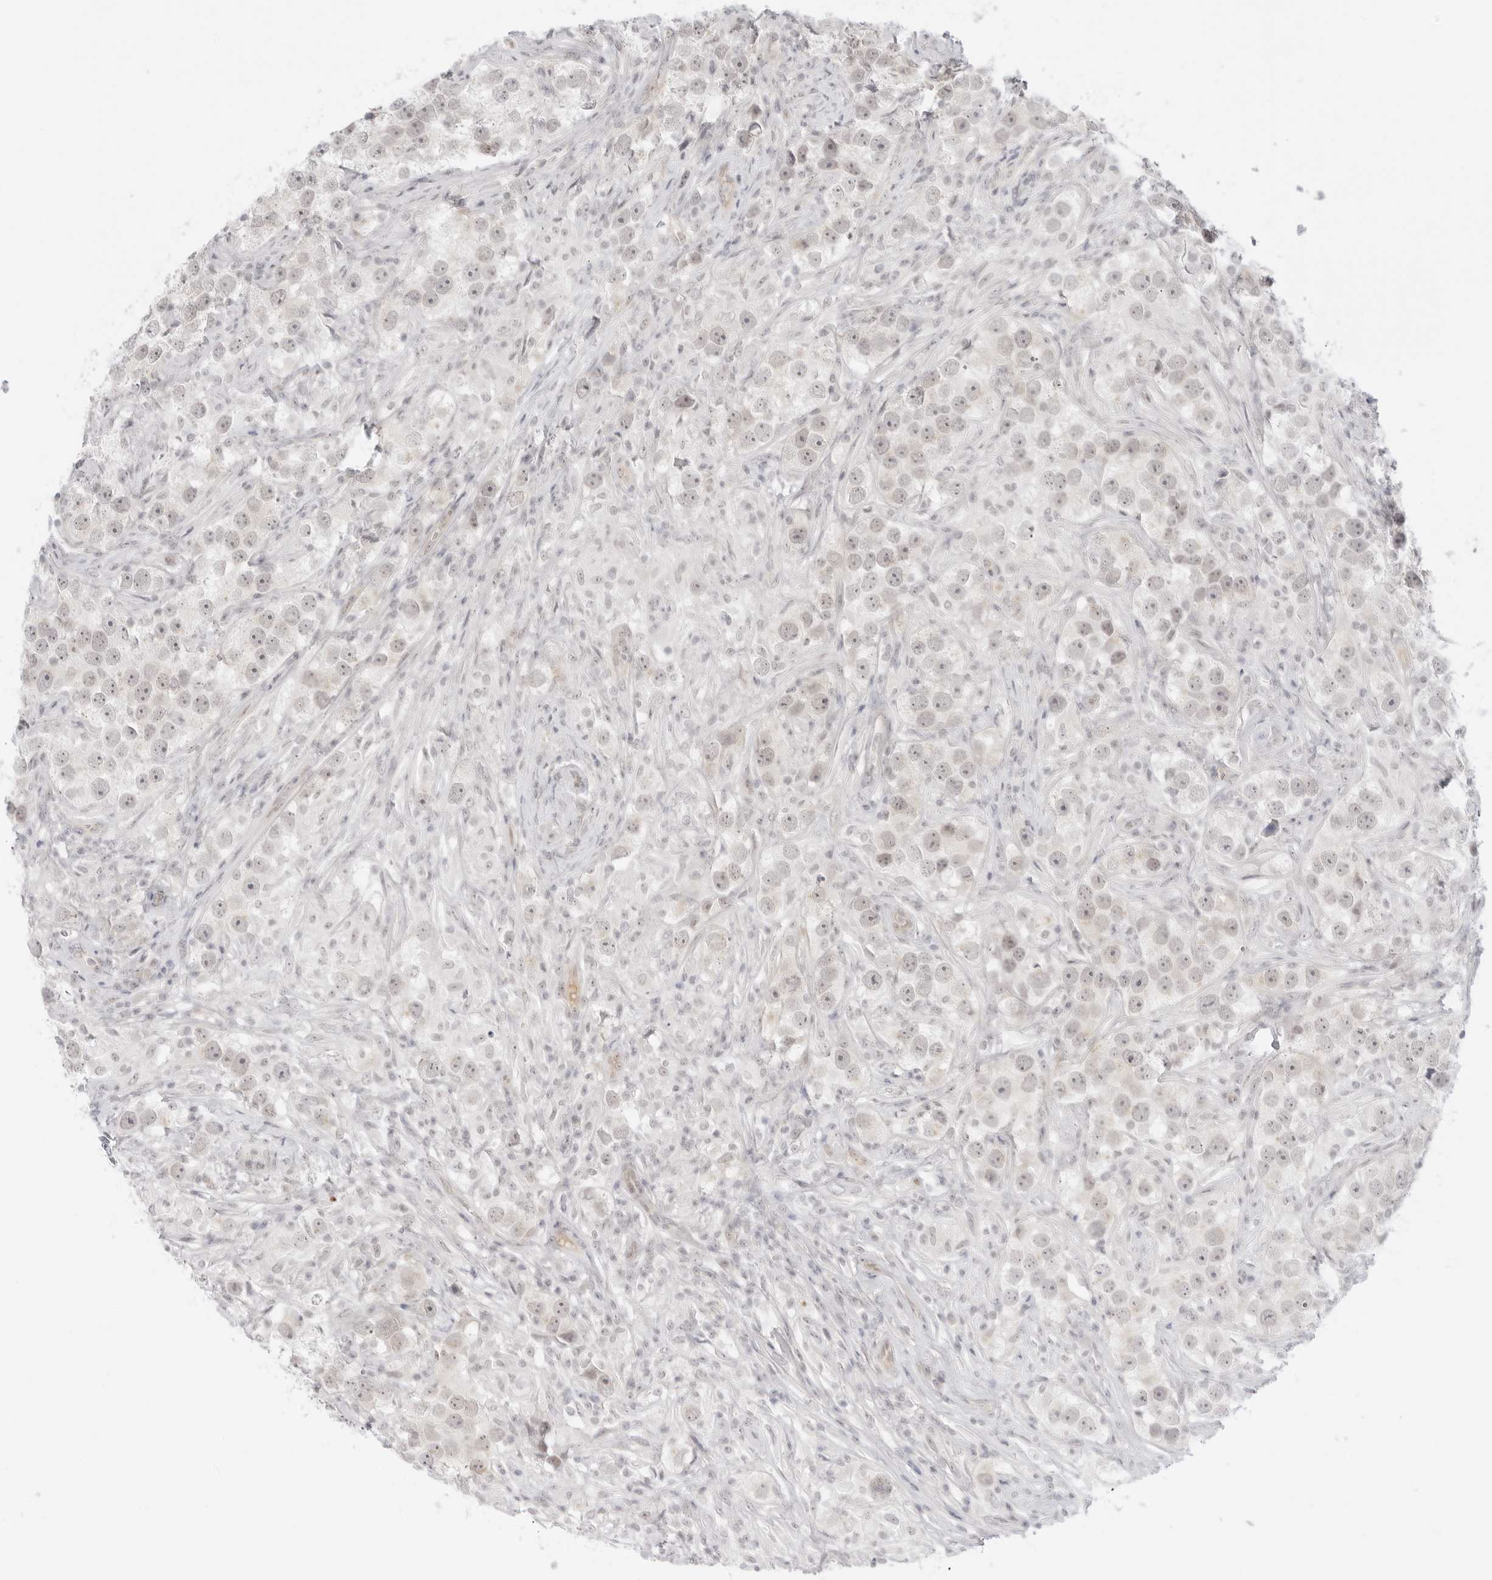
{"staining": {"intensity": "negative", "quantity": "none", "location": "none"}, "tissue": "testis cancer", "cell_type": "Tumor cells", "image_type": "cancer", "snomed": [{"axis": "morphology", "description": "Seminoma, NOS"}, {"axis": "topography", "description": "Testis"}], "caption": "Immunohistochemistry (IHC) image of human testis cancer (seminoma) stained for a protein (brown), which shows no expression in tumor cells. (Brightfield microscopy of DAB (3,3'-diaminobenzidine) immunohistochemistry at high magnification).", "gene": "MED18", "patient": {"sex": "male", "age": 49}}